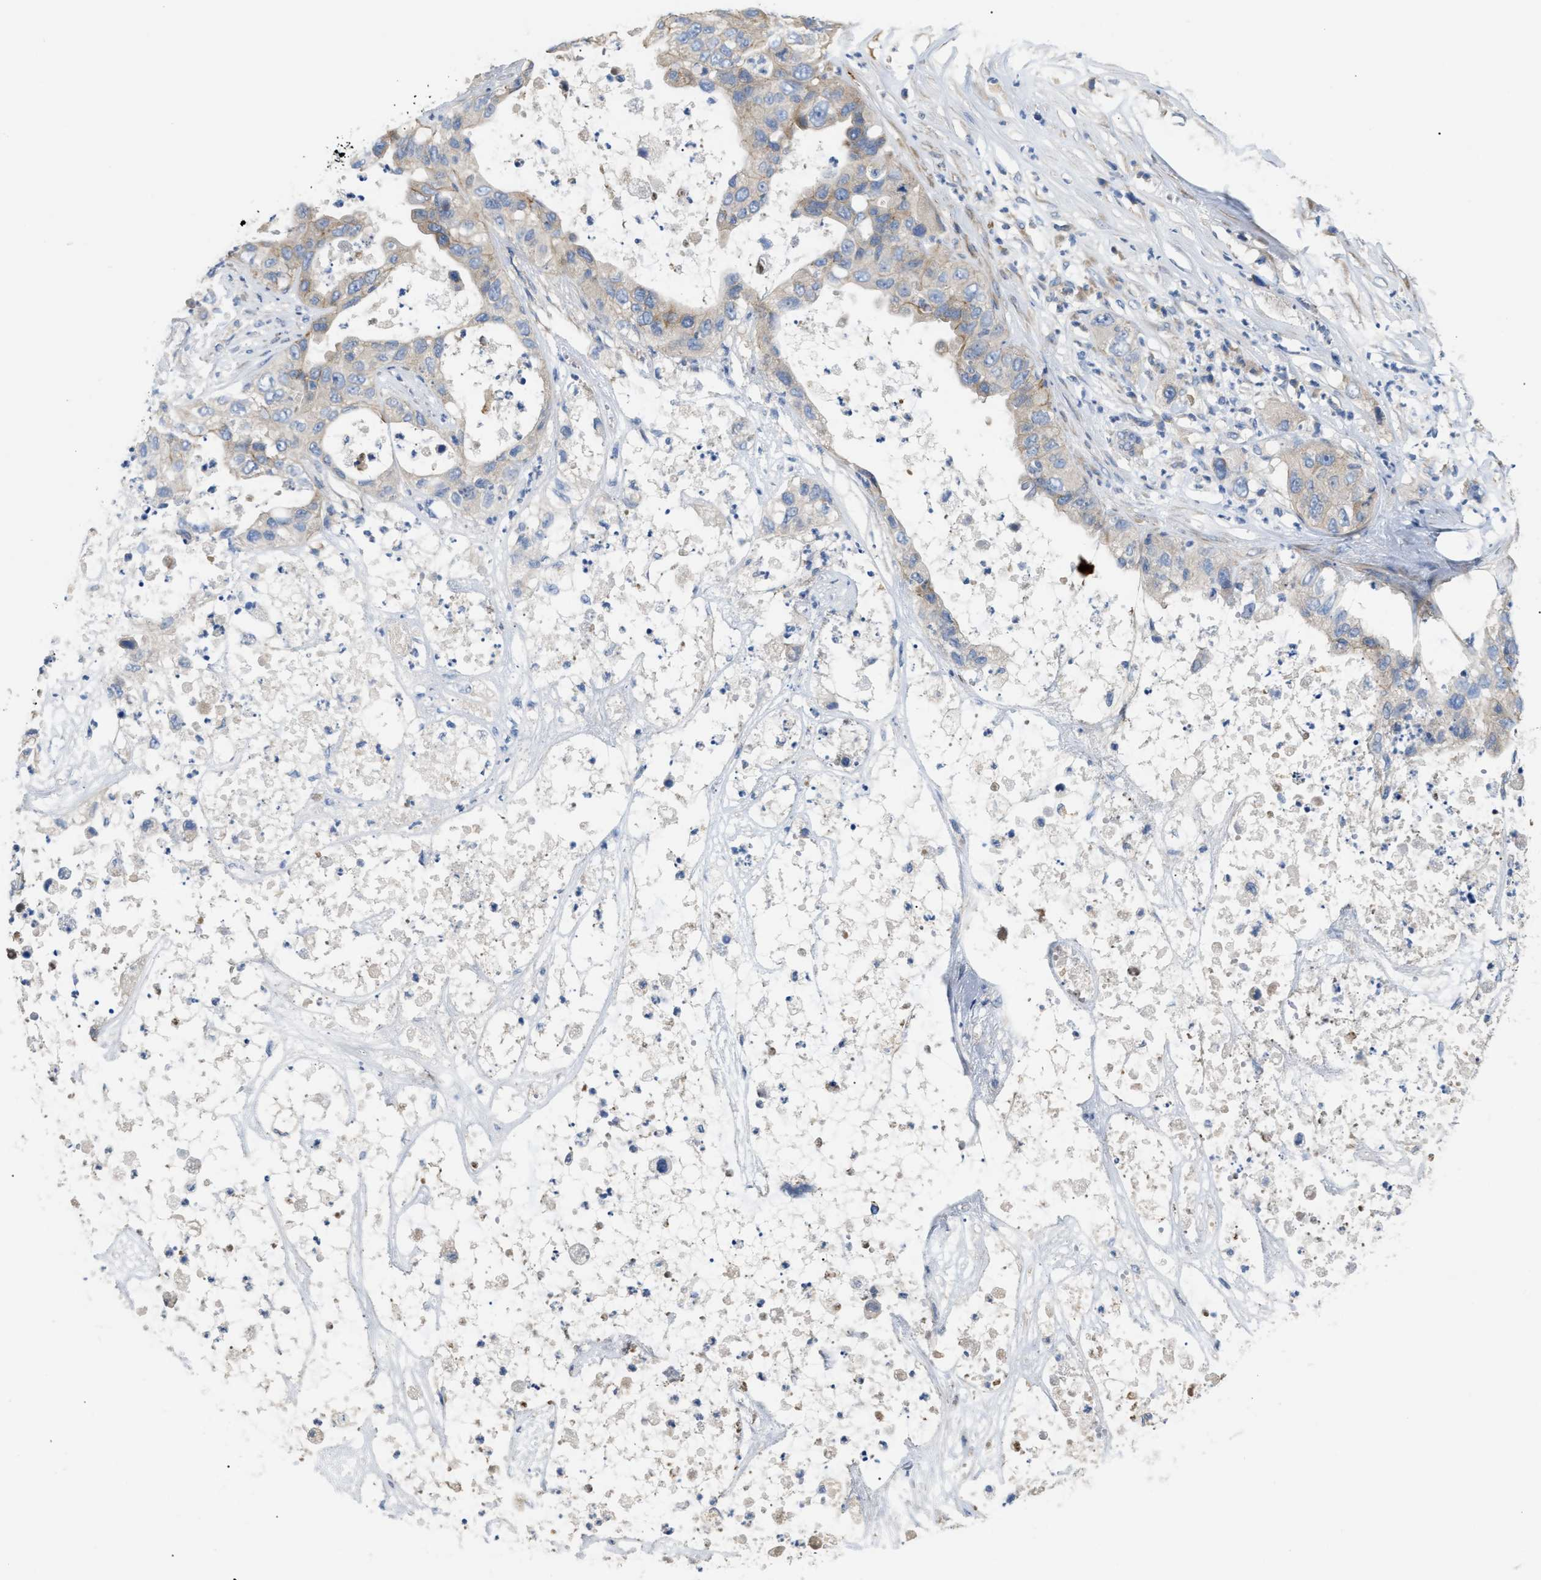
{"staining": {"intensity": "negative", "quantity": "none", "location": "none"}, "tissue": "pancreatic cancer", "cell_type": "Tumor cells", "image_type": "cancer", "snomed": [{"axis": "morphology", "description": "Adenocarcinoma, NOS"}, {"axis": "topography", "description": "Pancreas"}], "caption": "Tumor cells are negative for brown protein staining in pancreatic cancer (adenocarcinoma).", "gene": "DHX58", "patient": {"sex": "female", "age": 78}}